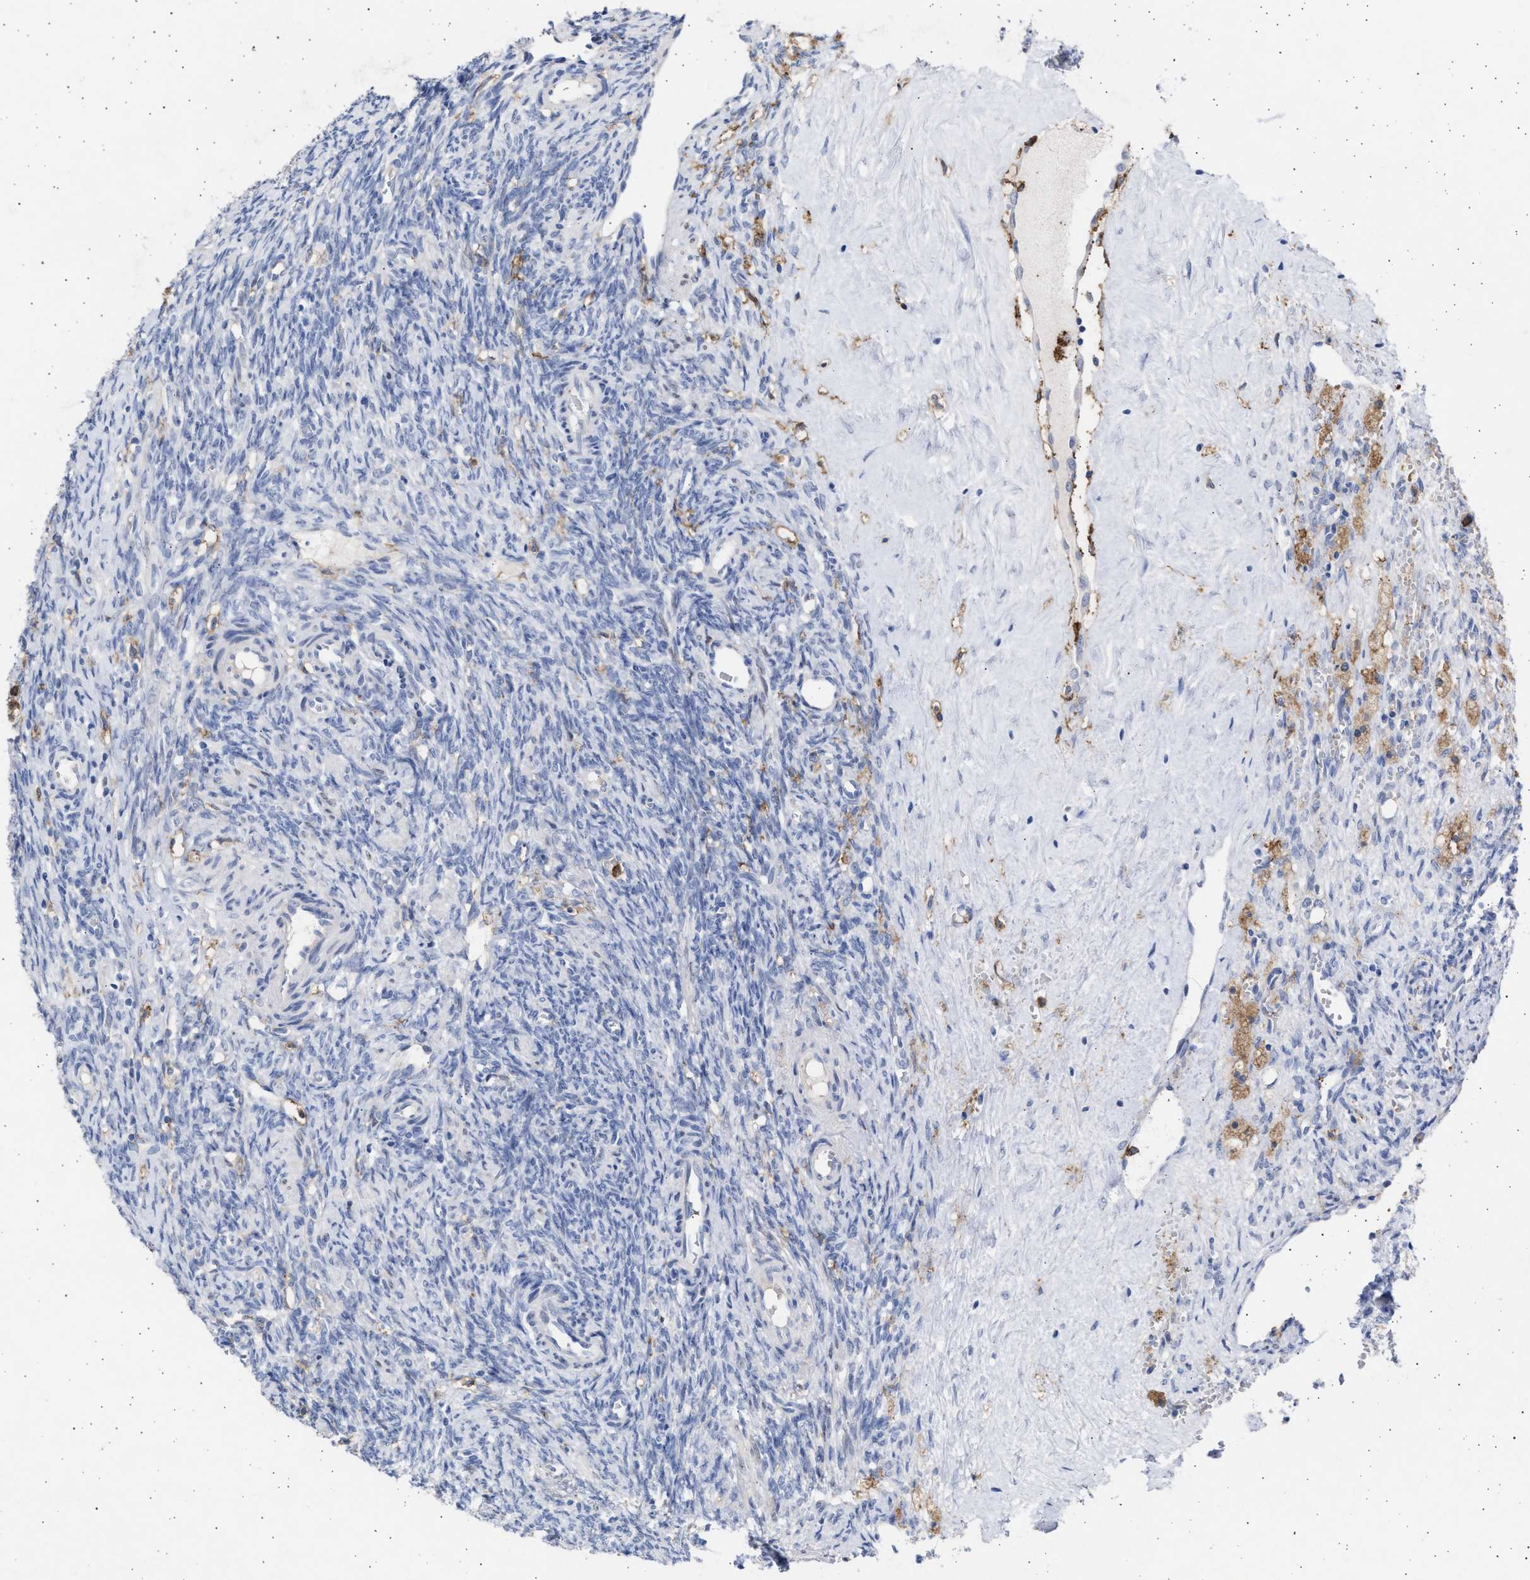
{"staining": {"intensity": "negative", "quantity": "none", "location": "none"}, "tissue": "ovary", "cell_type": "Ovarian stroma cells", "image_type": "normal", "snomed": [{"axis": "morphology", "description": "Normal tissue, NOS"}, {"axis": "topography", "description": "Ovary"}], "caption": "This is a photomicrograph of IHC staining of normal ovary, which shows no staining in ovarian stroma cells.", "gene": "FCER1A", "patient": {"sex": "female", "age": 41}}